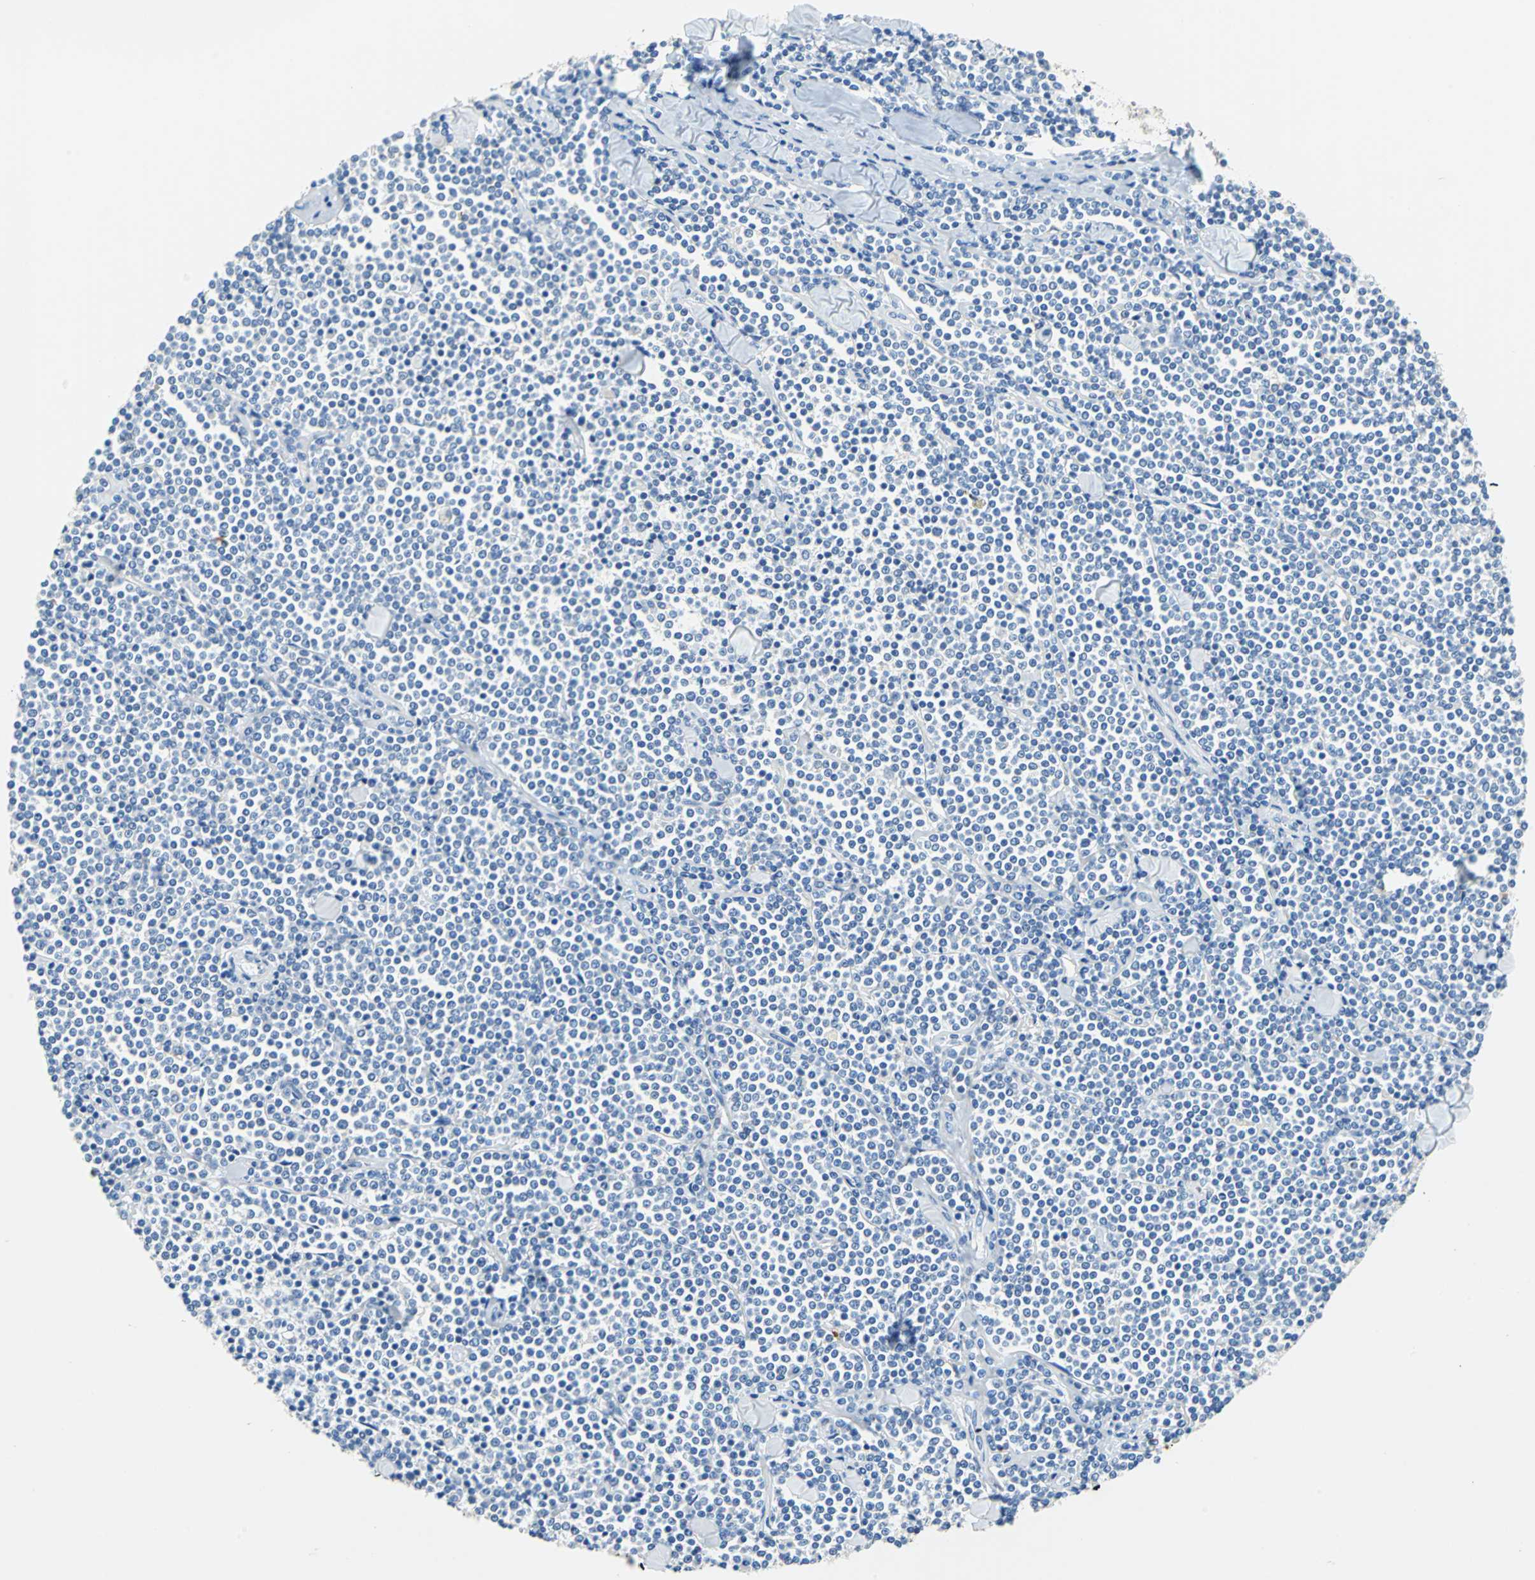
{"staining": {"intensity": "negative", "quantity": "none", "location": "none"}, "tissue": "lymphoma", "cell_type": "Tumor cells", "image_type": "cancer", "snomed": [{"axis": "morphology", "description": "Malignant lymphoma, non-Hodgkin's type, Low grade"}, {"axis": "topography", "description": "Soft tissue"}], "caption": "Immunohistochemical staining of human low-grade malignant lymphoma, non-Hodgkin's type displays no significant expression in tumor cells. (IHC, brightfield microscopy, high magnification).", "gene": "TEX264", "patient": {"sex": "male", "age": 92}}